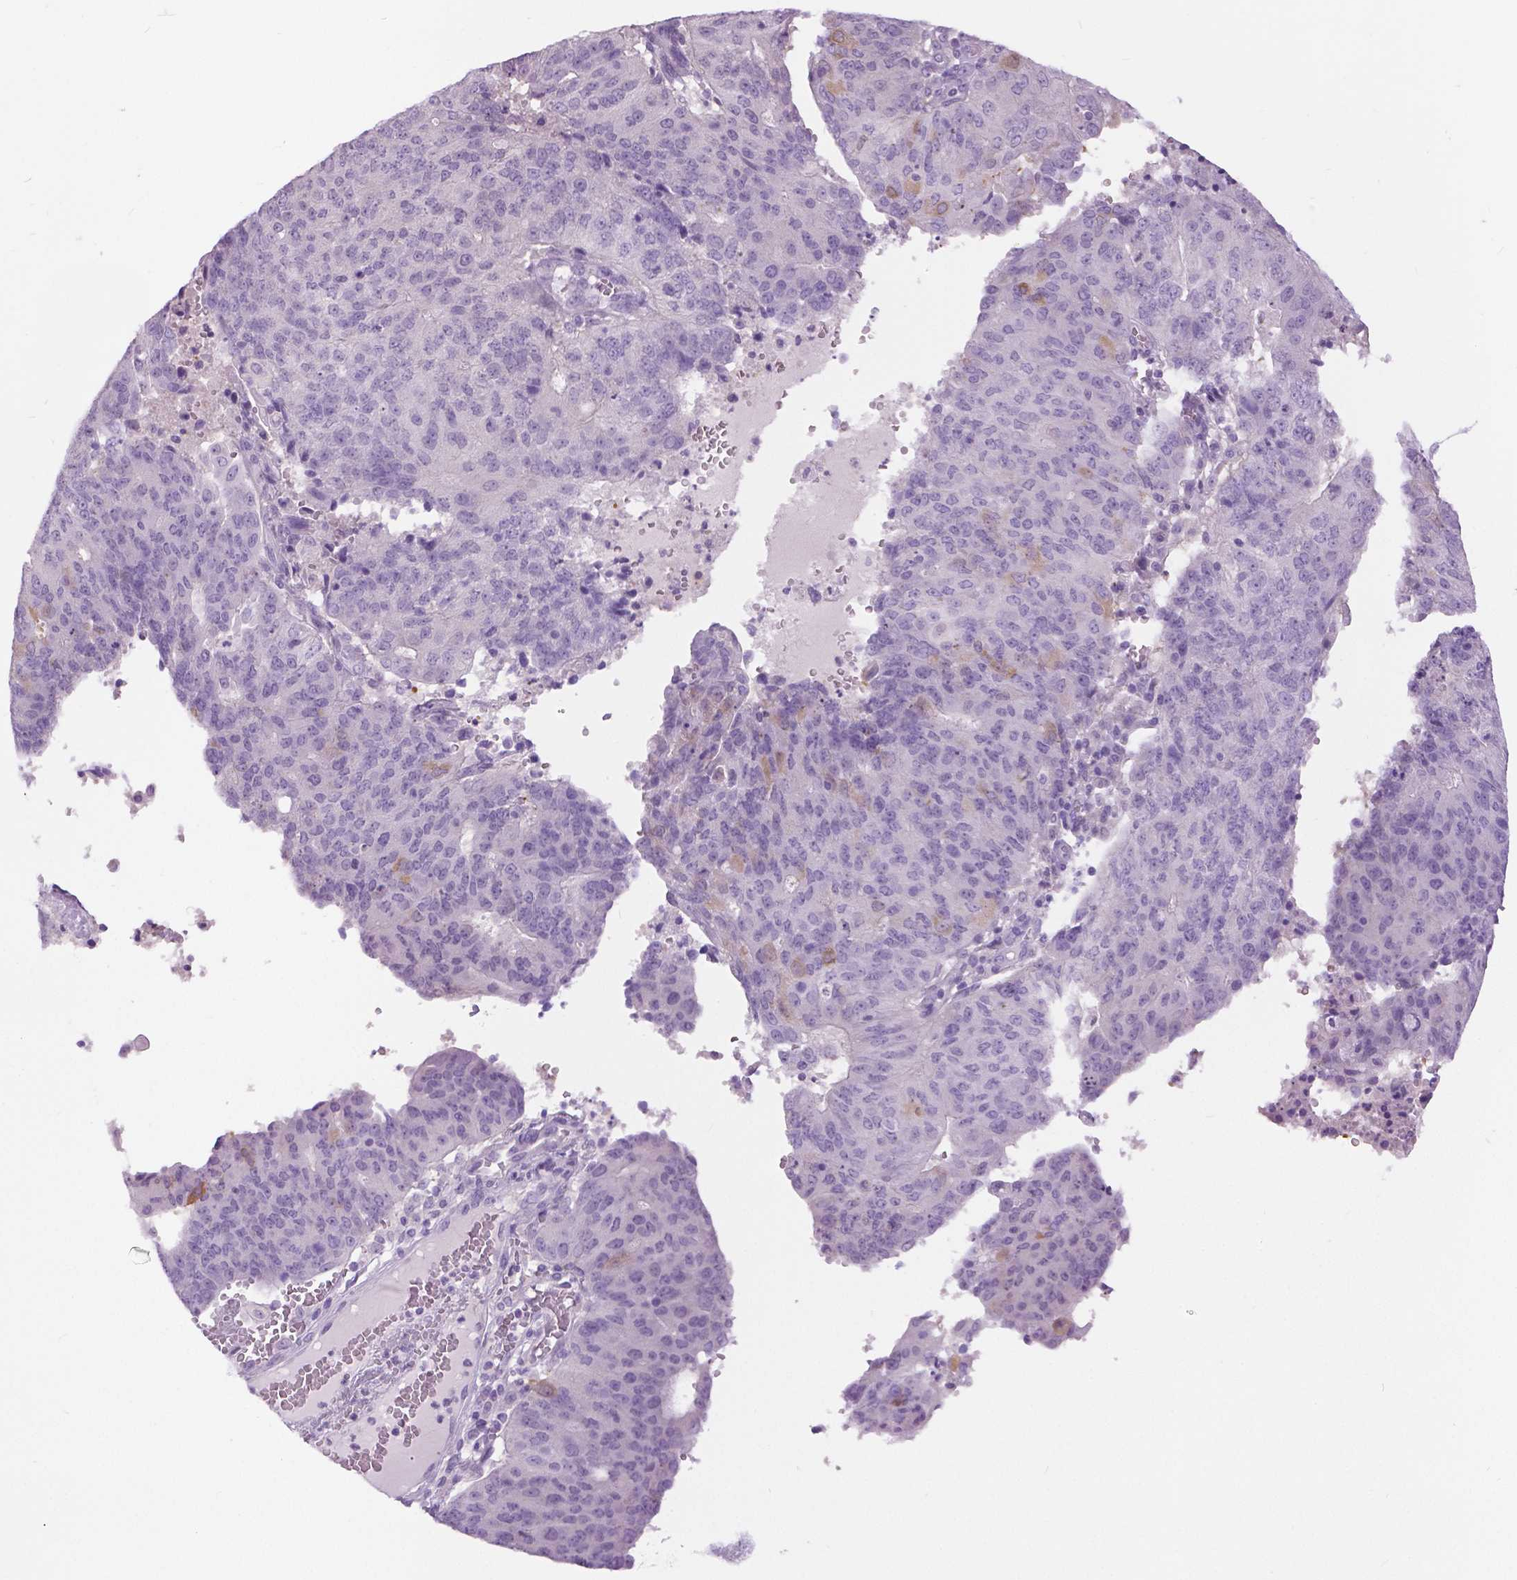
{"staining": {"intensity": "negative", "quantity": "none", "location": "none"}, "tissue": "endometrial cancer", "cell_type": "Tumor cells", "image_type": "cancer", "snomed": [{"axis": "morphology", "description": "Adenocarcinoma, NOS"}, {"axis": "topography", "description": "Endometrium"}], "caption": "Adenocarcinoma (endometrial) was stained to show a protein in brown. There is no significant expression in tumor cells. (Immunohistochemistry (ihc), brightfield microscopy, high magnification).", "gene": "TP53TG5", "patient": {"sex": "female", "age": 82}}